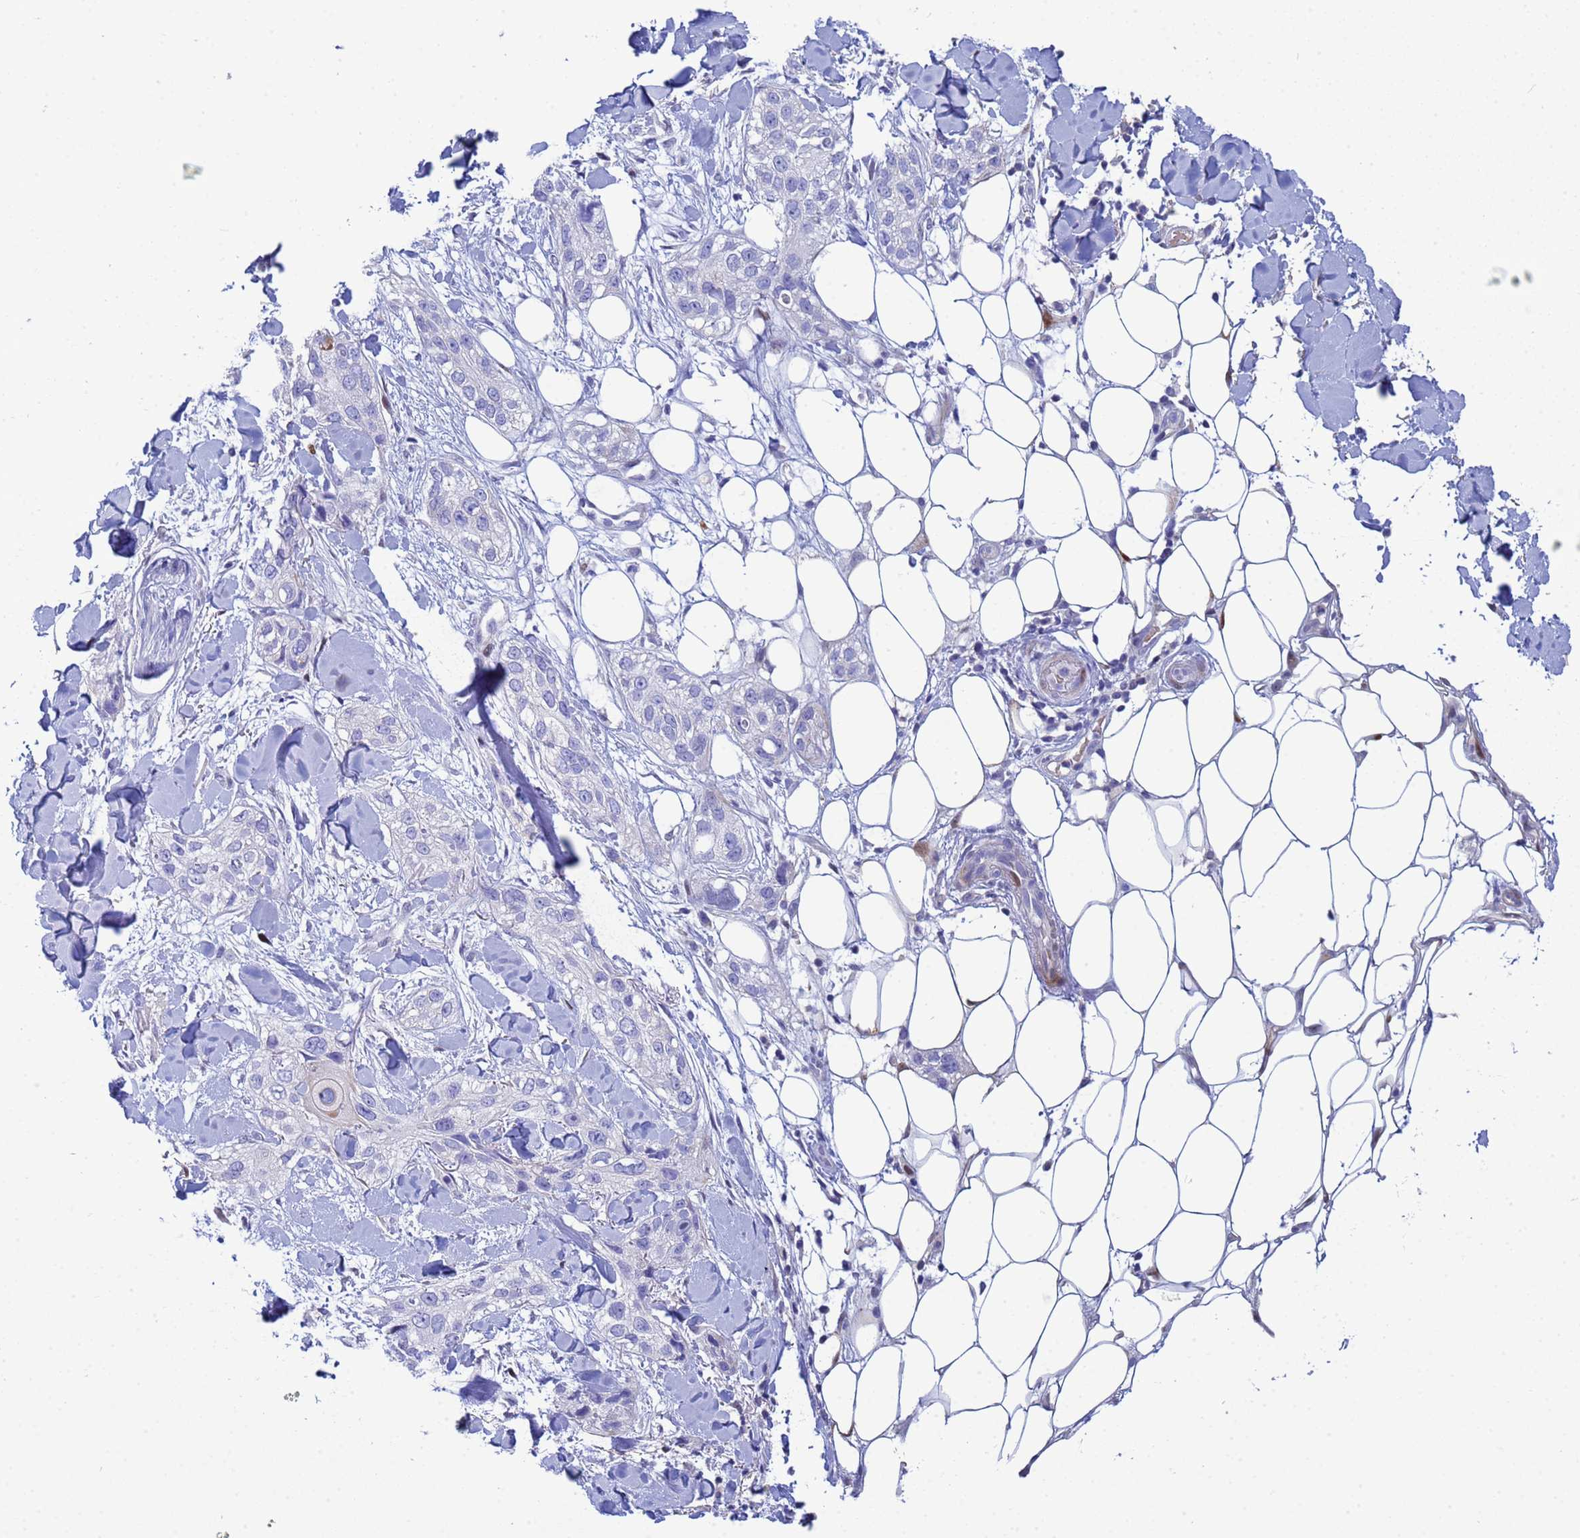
{"staining": {"intensity": "moderate", "quantity": "<25%", "location": "cytoplasmic/membranous"}, "tissue": "skin cancer", "cell_type": "Tumor cells", "image_type": "cancer", "snomed": [{"axis": "morphology", "description": "Normal tissue, NOS"}, {"axis": "morphology", "description": "Squamous cell carcinoma, NOS"}, {"axis": "topography", "description": "Skin"}], "caption": "An image showing moderate cytoplasmic/membranous expression in about <25% of tumor cells in skin cancer, as visualized by brown immunohistochemical staining.", "gene": "PPP6R1", "patient": {"sex": "male", "age": 72}}